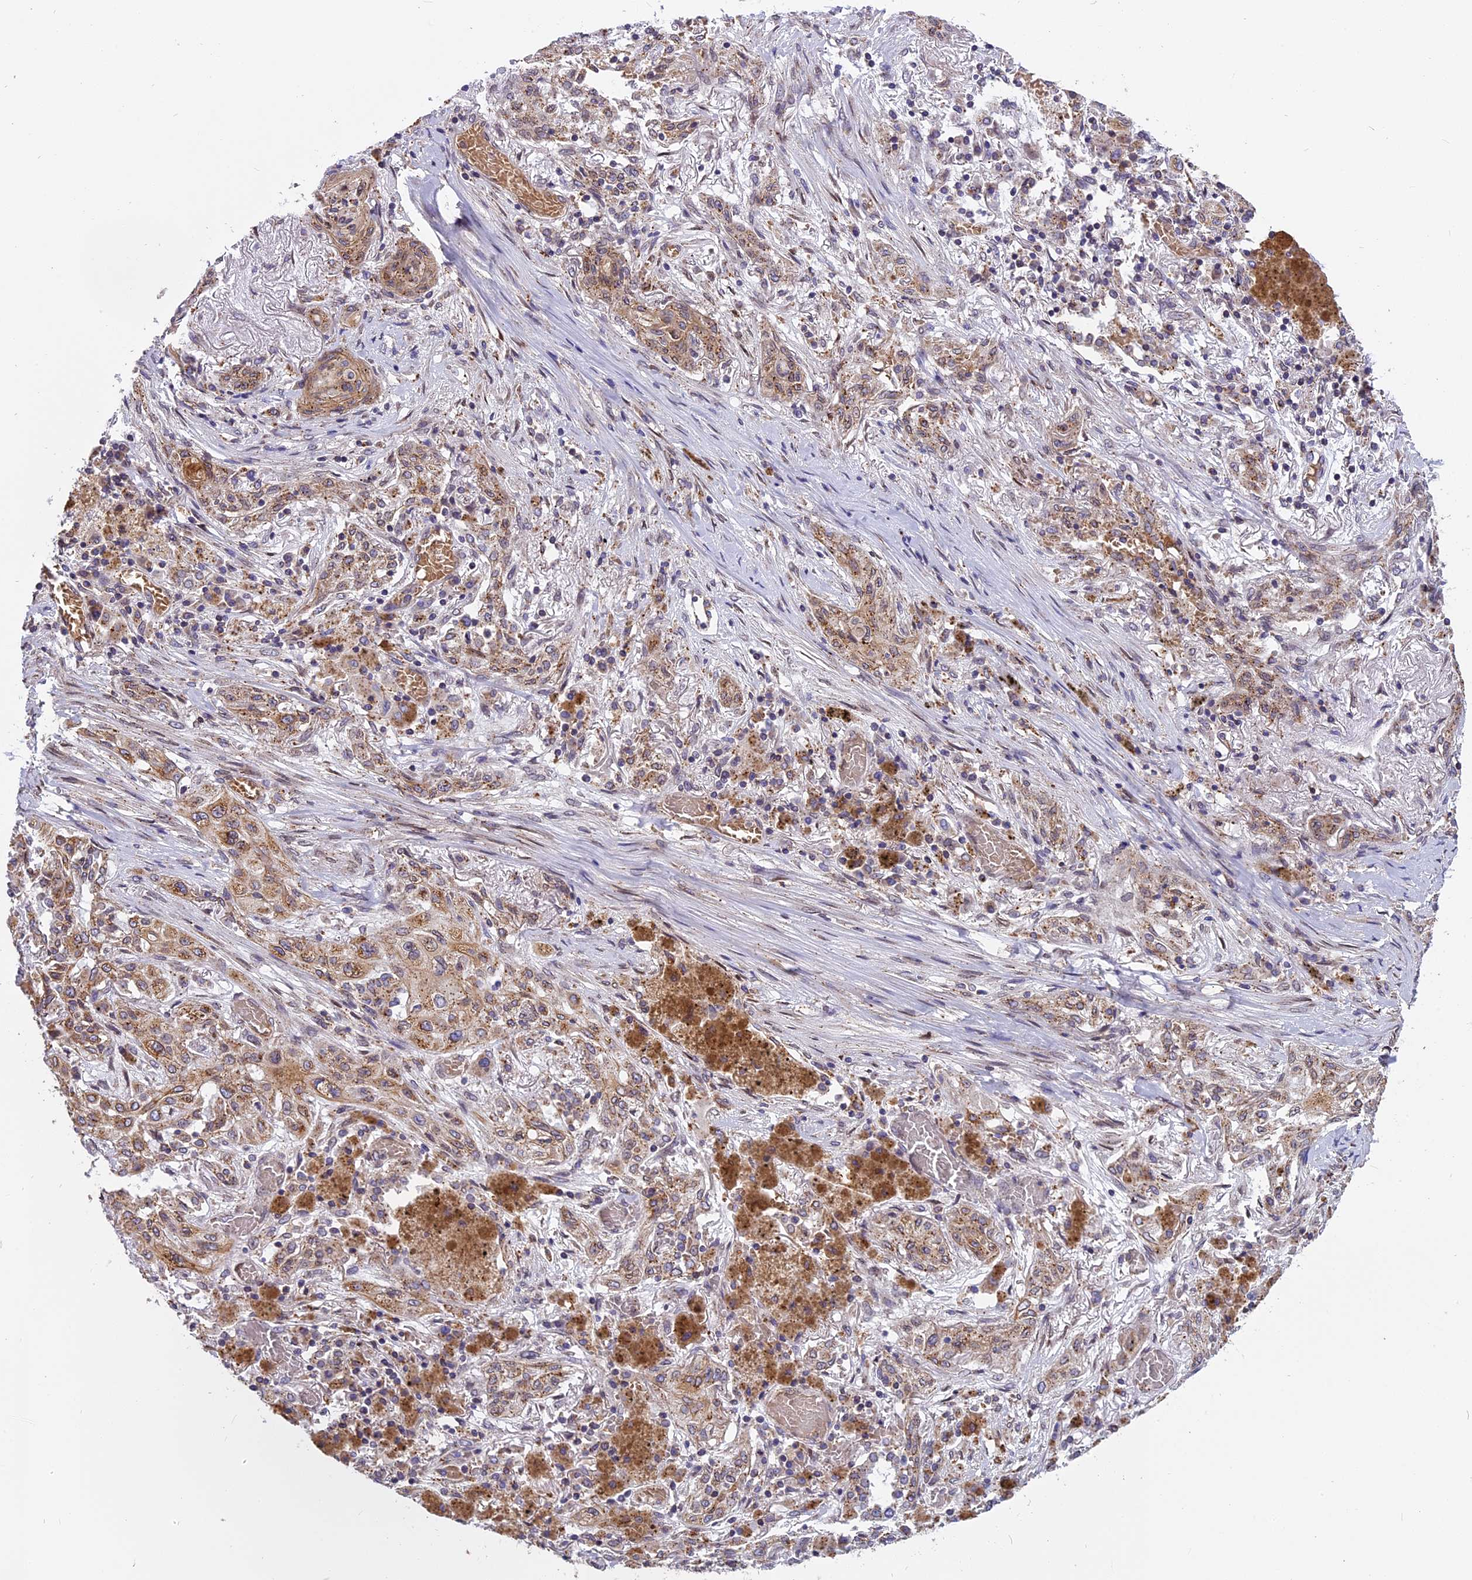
{"staining": {"intensity": "moderate", "quantity": ">75%", "location": "cytoplasmic/membranous"}, "tissue": "lung cancer", "cell_type": "Tumor cells", "image_type": "cancer", "snomed": [{"axis": "morphology", "description": "Squamous cell carcinoma, NOS"}, {"axis": "topography", "description": "Lung"}], "caption": "High-power microscopy captured an IHC photomicrograph of lung cancer (squamous cell carcinoma), revealing moderate cytoplasmic/membranous positivity in approximately >75% of tumor cells.", "gene": "CHMP2A", "patient": {"sex": "female", "age": 47}}